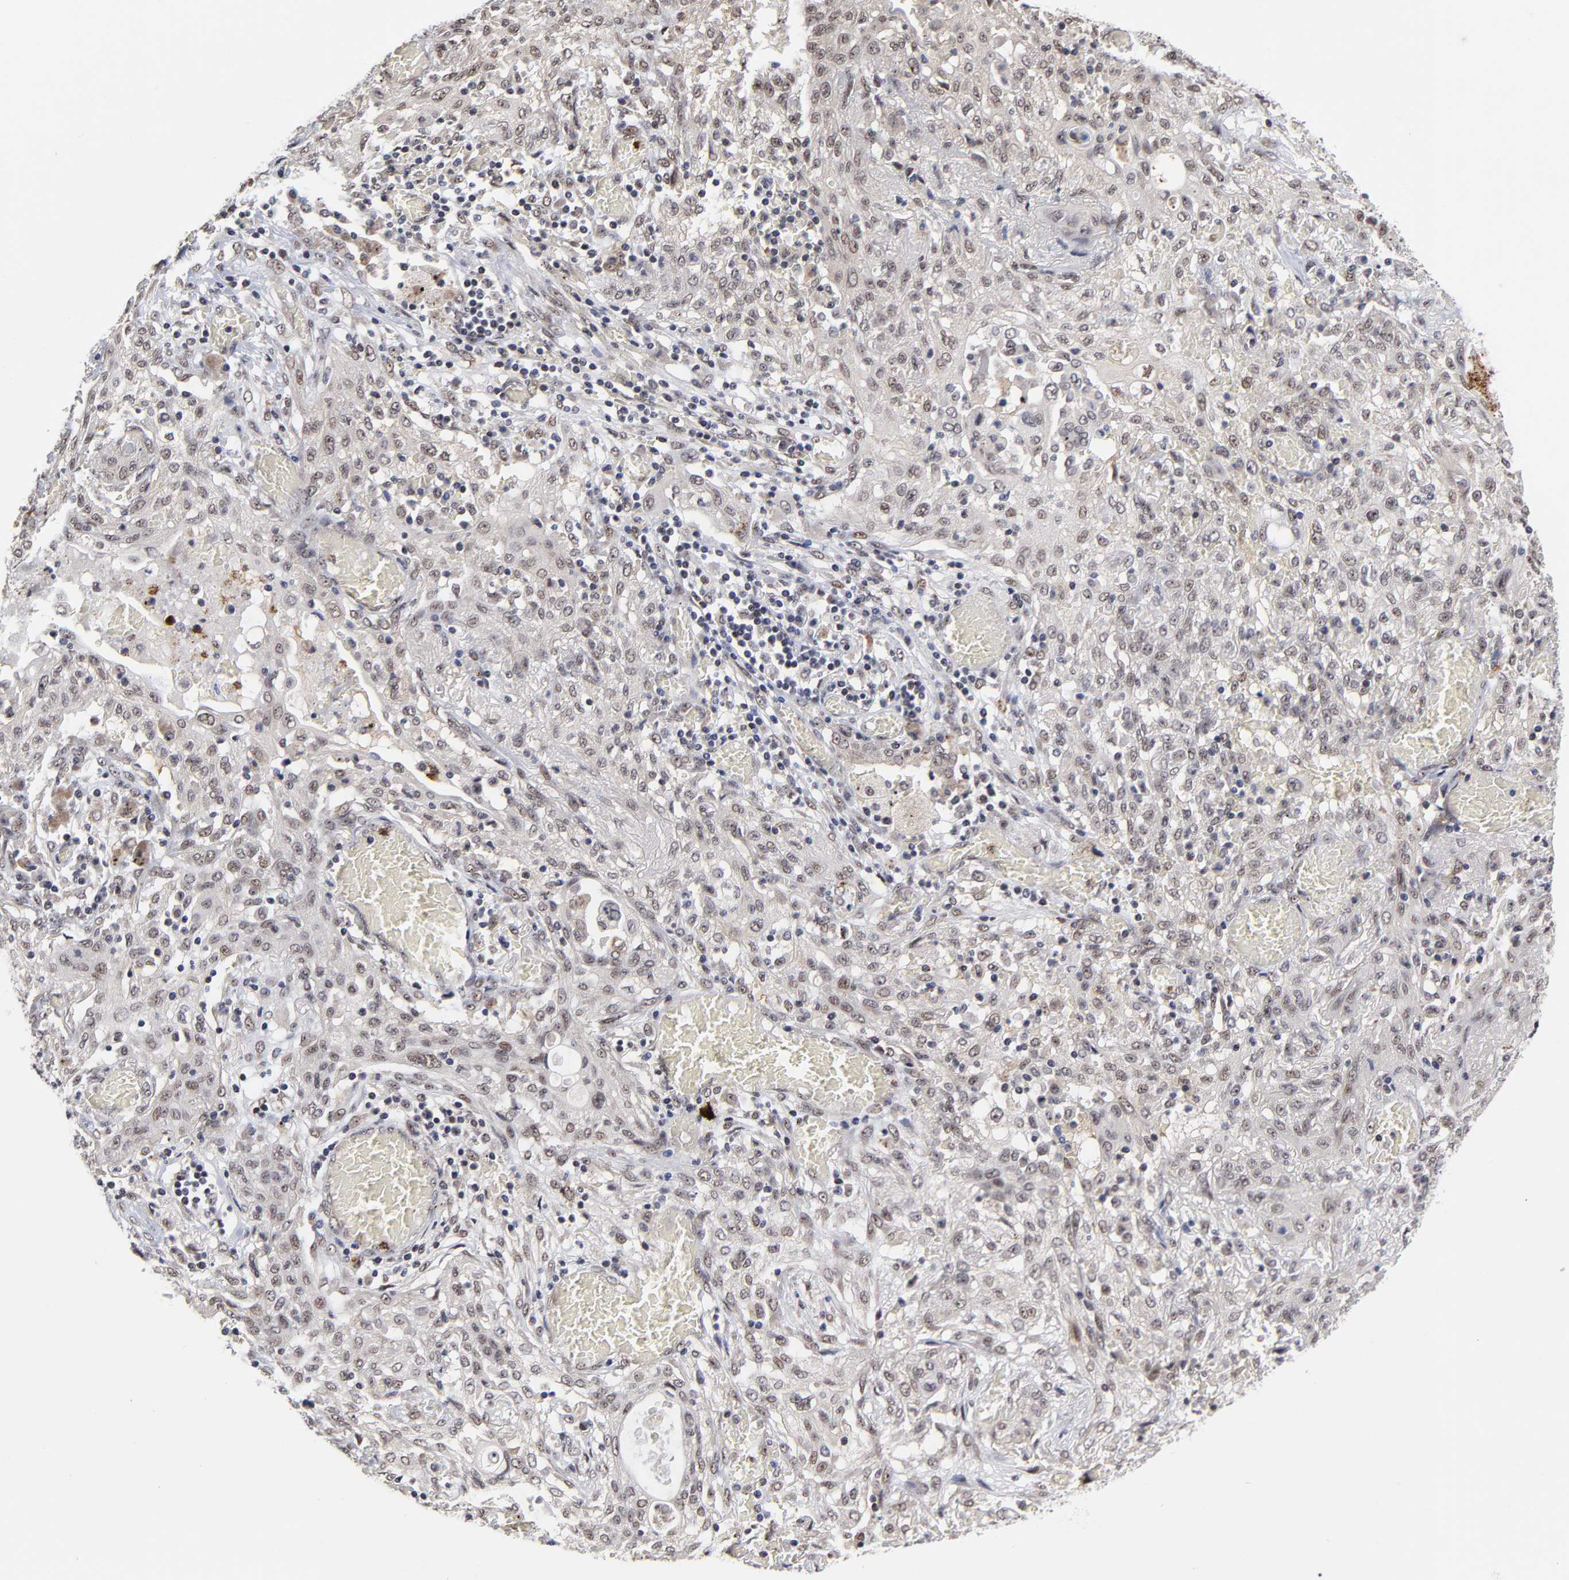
{"staining": {"intensity": "weak", "quantity": "25%-75%", "location": "nuclear"}, "tissue": "lung cancer", "cell_type": "Tumor cells", "image_type": "cancer", "snomed": [{"axis": "morphology", "description": "Squamous cell carcinoma, NOS"}, {"axis": "topography", "description": "Lung"}], "caption": "Tumor cells show low levels of weak nuclear positivity in approximately 25%-75% of cells in human lung squamous cell carcinoma.", "gene": "ZNF419", "patient": {"sex": "female", "age": 47}}